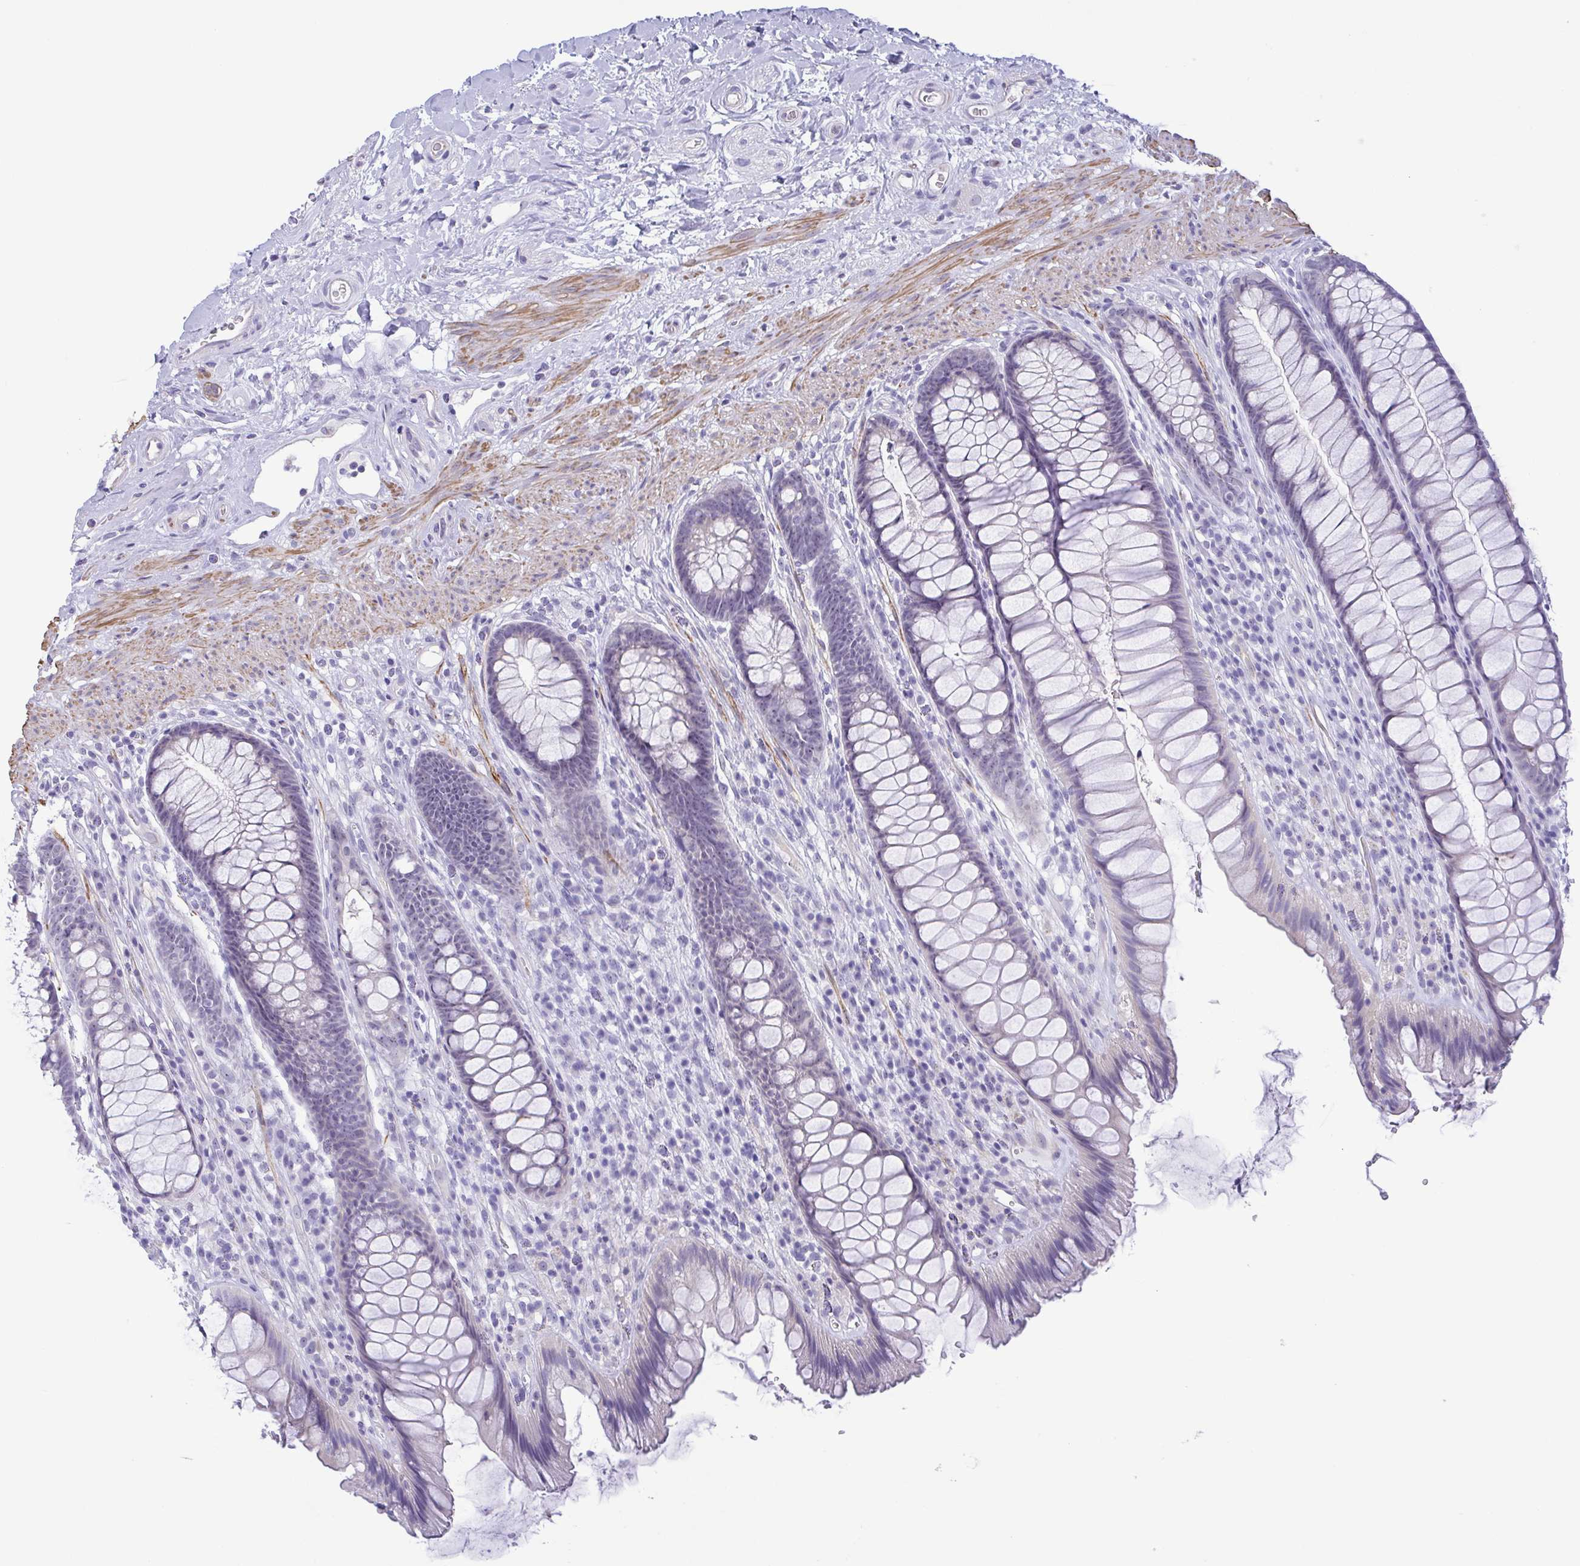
{"staining": {"intensity": "negative", "quantity": "none", "location": "none"}, "tissue": "rectum", "cell_type": "Glandular cells", "image_type": "normal", "snomed": [{"axis": "morphology", "description": "Normal tissue, NOS"}, {"axis": "topography", "description": "Rectum"}], "caption": "Histopathology image shows no protein expression in glandular cells of normal rectum. (IHC, brightfield microscopy, high magnification).", "gene": "MYL7", "patient": {"sex": "male", "age": 53}}